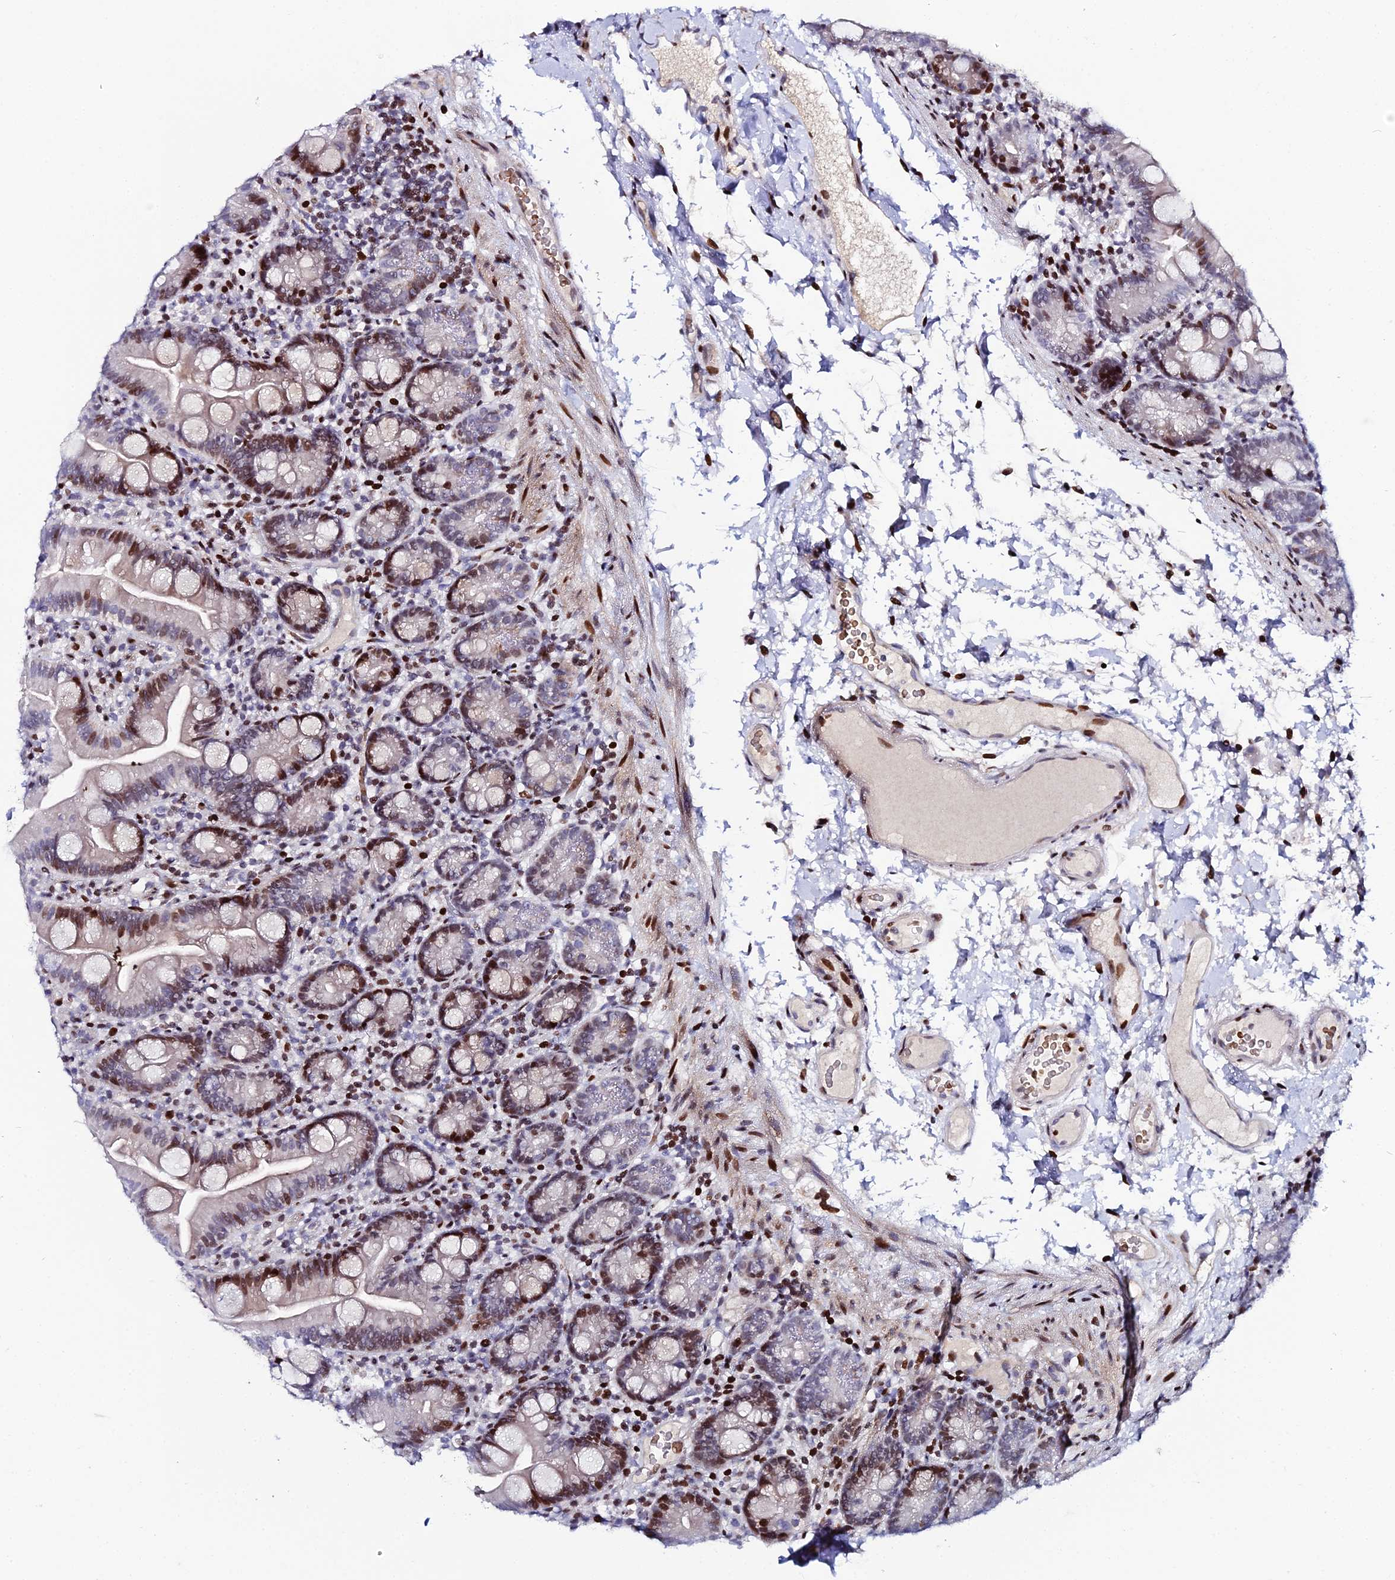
{"staining": {"intensity": "strong", "quantity": "25%-75%", "location": "nuclear"}, "tissue": "small intestine", "cell_type": "Glandular cells", "image_type": "normal", "snomed": [{"axis": "morphology", "description": "Normal tissue, NOS"}, {"axis": "topography", "description": "Small intestine"}], "caption": "The immunohistochemical stain shows strong nuclear positivity in glandular cells of normal small intestine. (DAB (3,3'-diaminobenzidine) = brown stain, brightfield microscopy at high magnification).", "gene": "MYNN", "patient": {"sex": "female", "age": 68}}